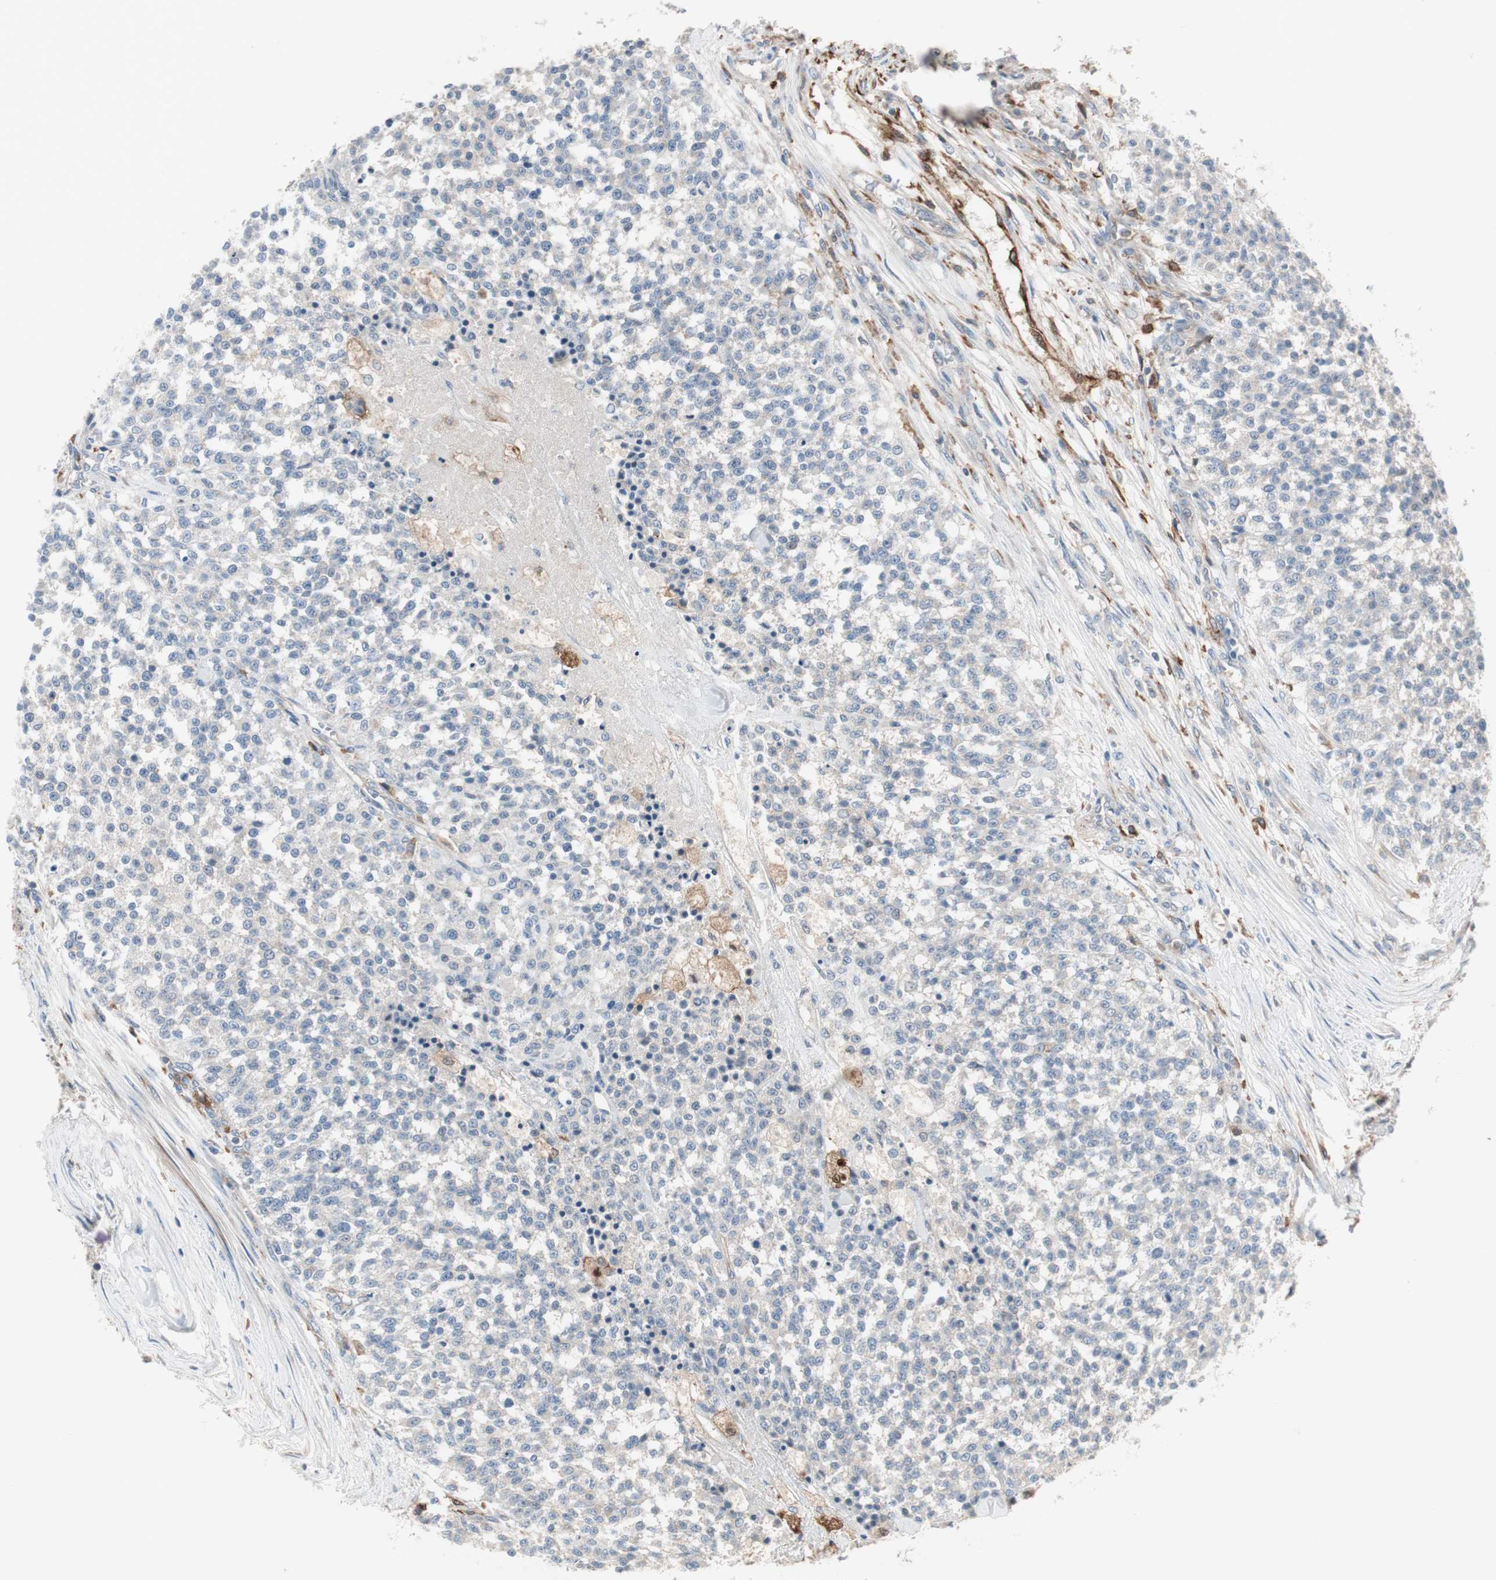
{"staining": {"intensity": "weak", "quantity": "25%-75%", "location": "cytoplasmic/membranous"}, "tissue": "testis cancer", "cell_type": "Tumor cells", "image_type": "cancer", "snomed": [{"axis": "morphology", "description": "Seminoma, NOS"}, {"axis": "topography", "description": "Testis"}], "caption": "IHC image of neoplastic tissue: human testis cancer stained using immunohistochemistry exhibits low levels of weak protein expression localized specifically in the cytoplasmic/membranous of tumor cells, appearing as a cytoplasmic/membranous brown color.", "gene": "STAB1", "patient": {"sex": "male", "age": 59}}